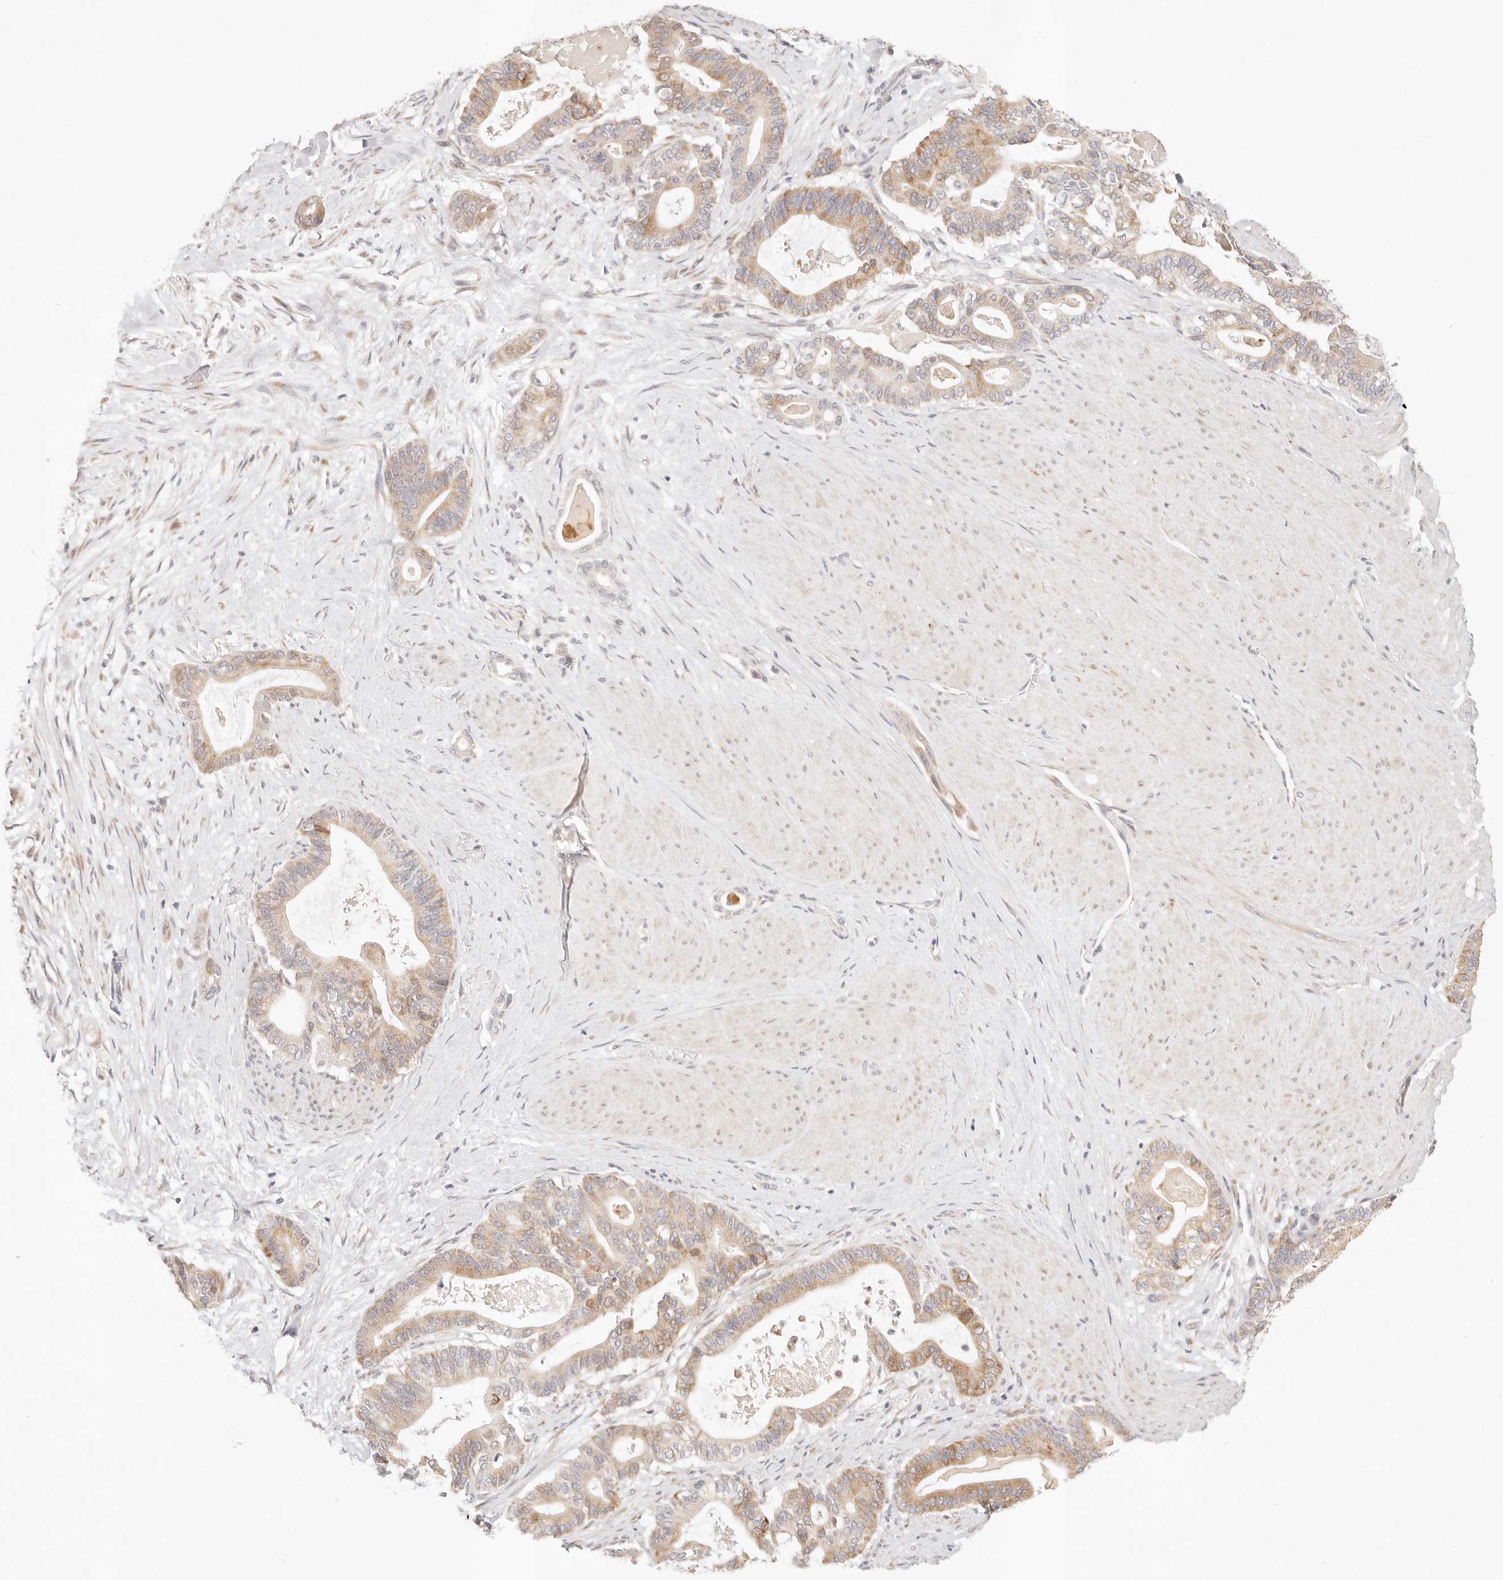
{"staining": {"intensity": "moderate", "quantity": ">75%", "location": "cytoplasmic/membranous"}, "tissue": "pancreatic cancer", "cell_type": "Tumor cells", "image_type": "cancer", "snomed": [{"axis": "morphology", "description": "Adenocarcinoma, NOS"}, {"axis": "topography", "description": "Pancreas"}], "caption": "Moderate cytoplasmic/membranous protein expression is present in about >75% of tumor cells in pancreatic adenocarcinoma.", "gene": "GPR156", "patient": {"sex": "male", "age": 63}}